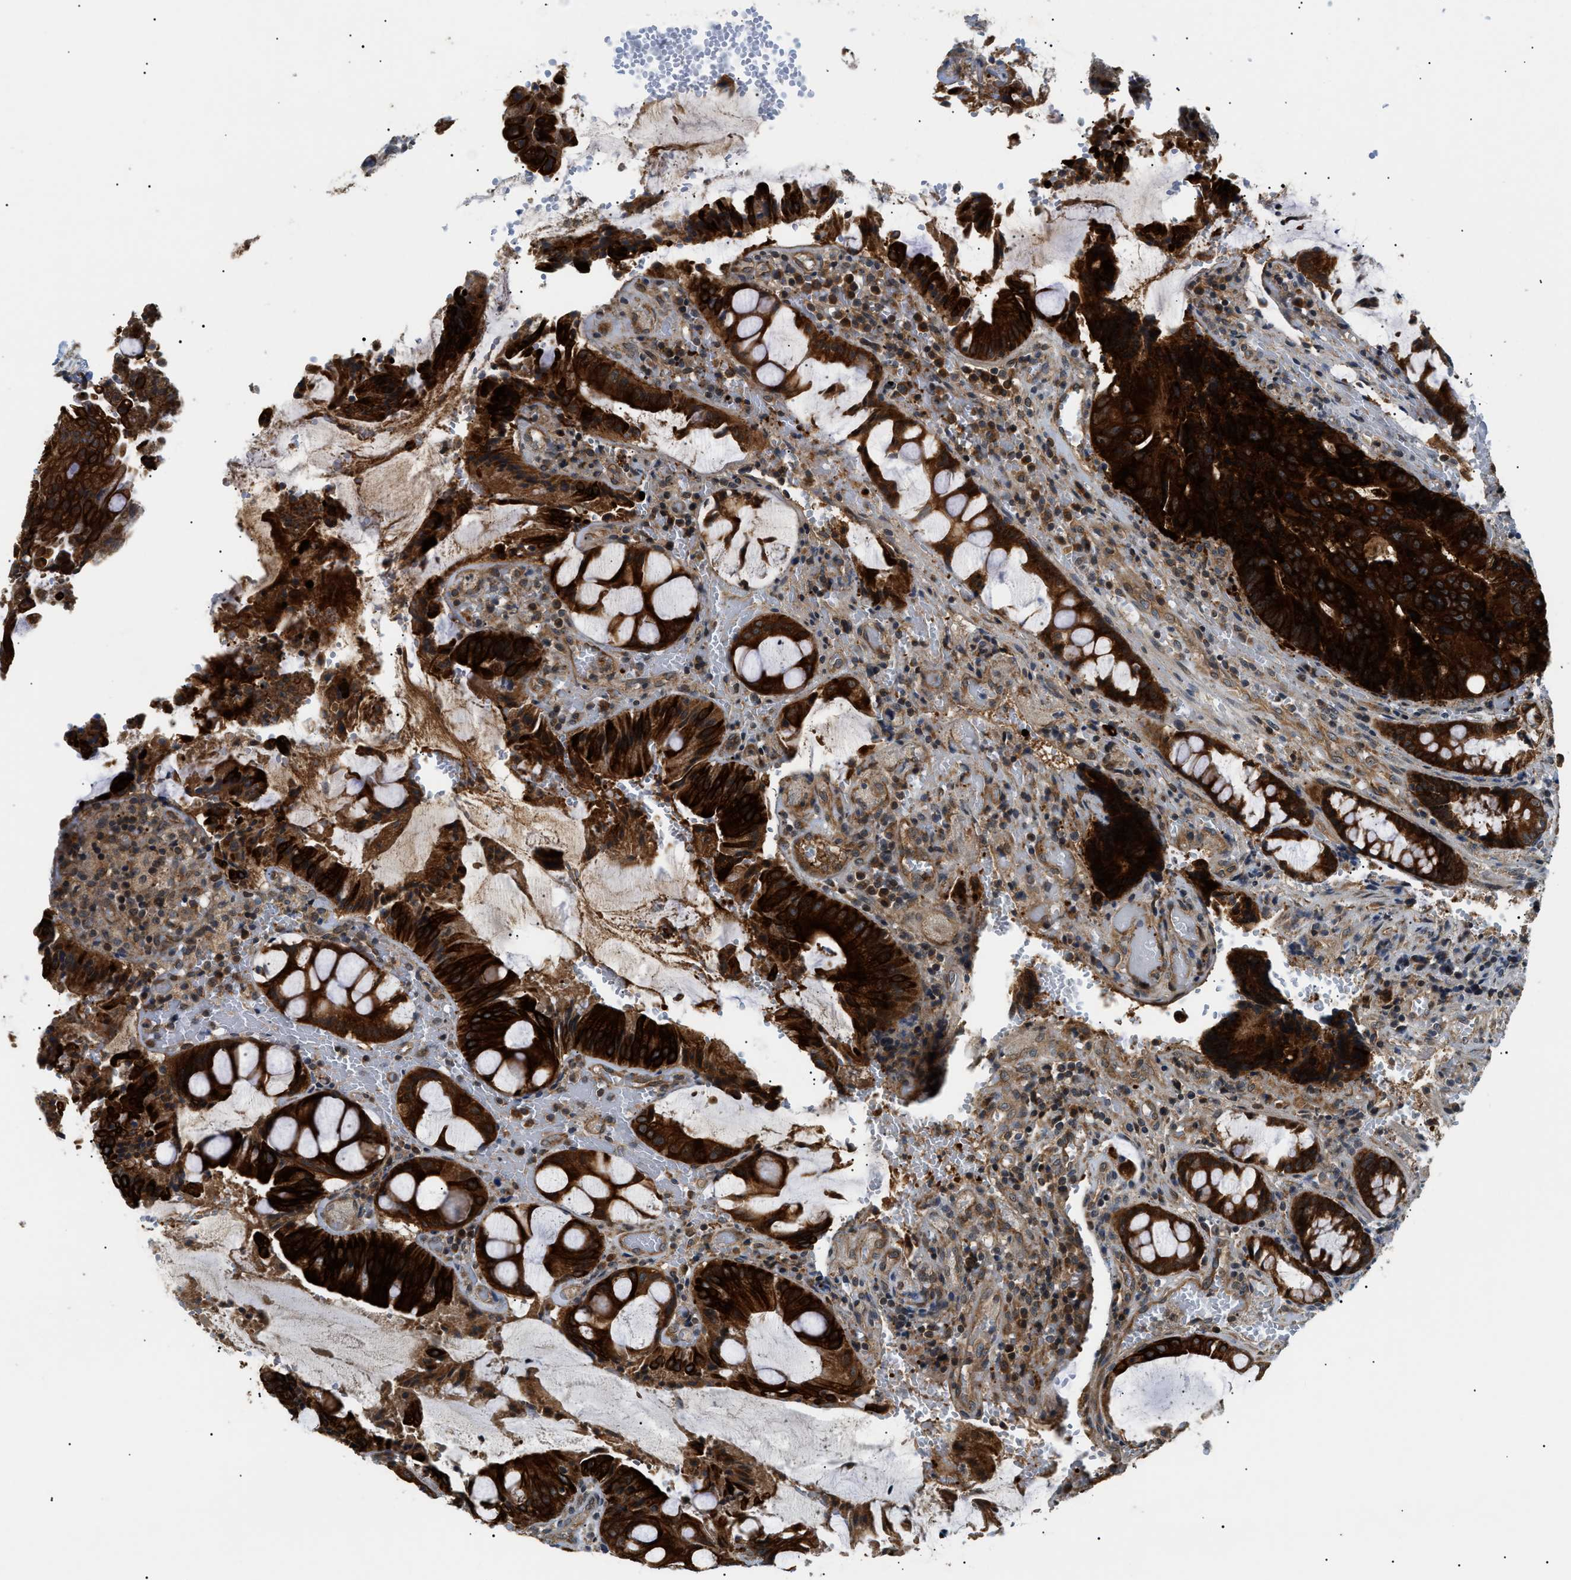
{"staining": {"intensity": "strong", "quantity": ">75%", "location": "cytoplasmic/membranous"}, "tissue": "colorectal cancer", "cell_type": "Tumor cells", "image_type": "cancer", "snomed": [{"axis": "morphology", "description": "Adenocarcinoma, NOS"}, {"axis": "topography", "description": "Colon"}], "caption": "DAB (3,3'-diaminobenzidine) immunohistochemical staining of human colorectal adenocarcinoma reveals strong cytoplasmic/membranous protein staining in approximately >75% of tumor cells. (Stains: DAB (3,3'-diaminobenzidine) in brown, nuclei in blue, Microscopy: brightfield microscopy at high magnification).", "gene": "SRPK1", "patient": {"sex": "female", "age": 57}}